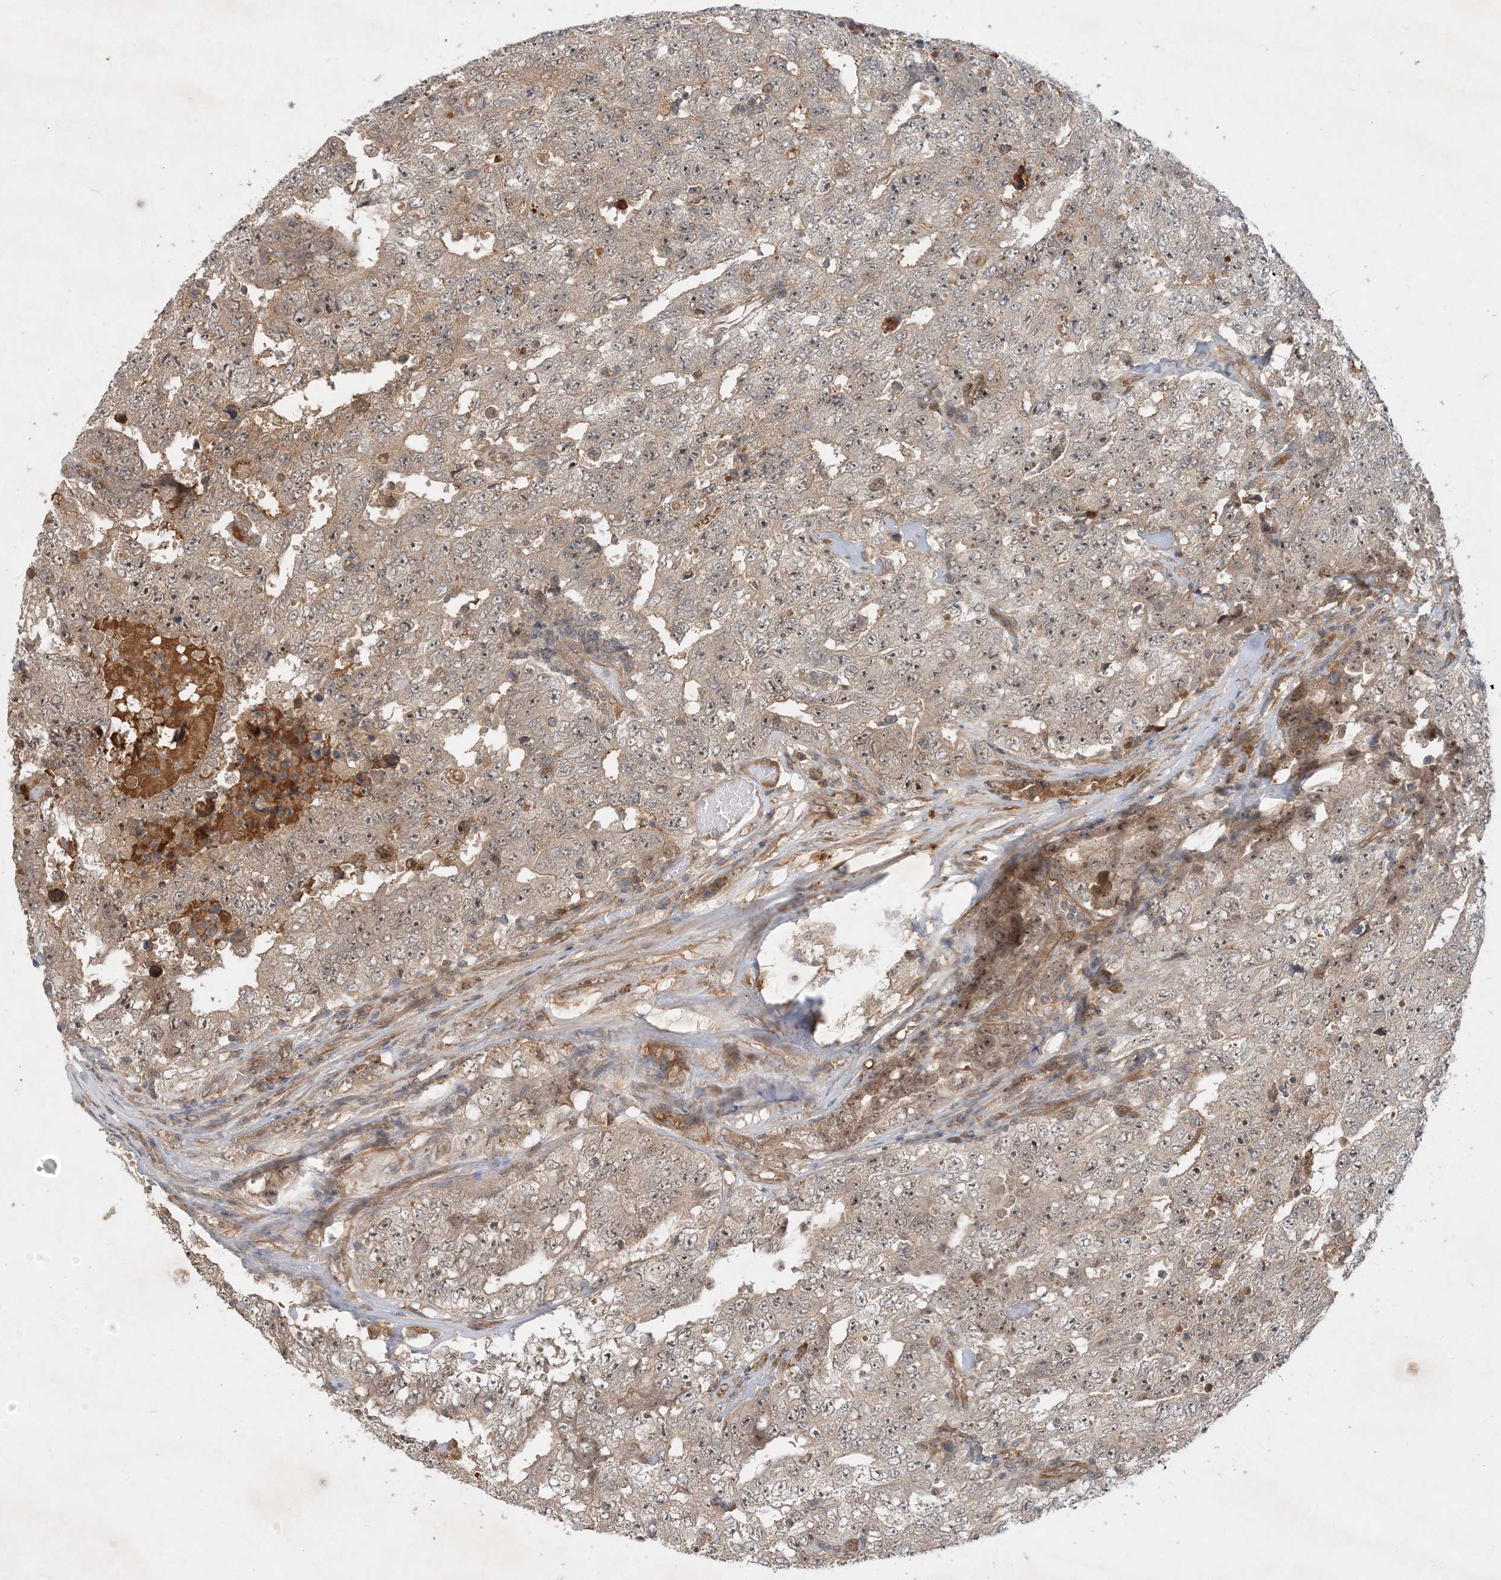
{"staining": {"intensity": "moderate", "quantity": "<25%", "location": "cytoplasmic/membranous,nuclear"}, "tissue": "testis cancer", "cell_type": "Tumor cells", "image_type": "cancer", "snomed": [{"axis": "morphology", "description": "Carcinoma, Embryonal, NOS"}, {"axis": "topography", "description": "Testis"}], "caption": "Human embryonal carcinoma (testis) stained for a protein (brown) demonstrates moderate cytoplasmic/membranous and nuclear positive expression in approximately <25% of tumor cells.", "gene": "ZCCHC4", "patient": {"sex": "male", "age": 26}}